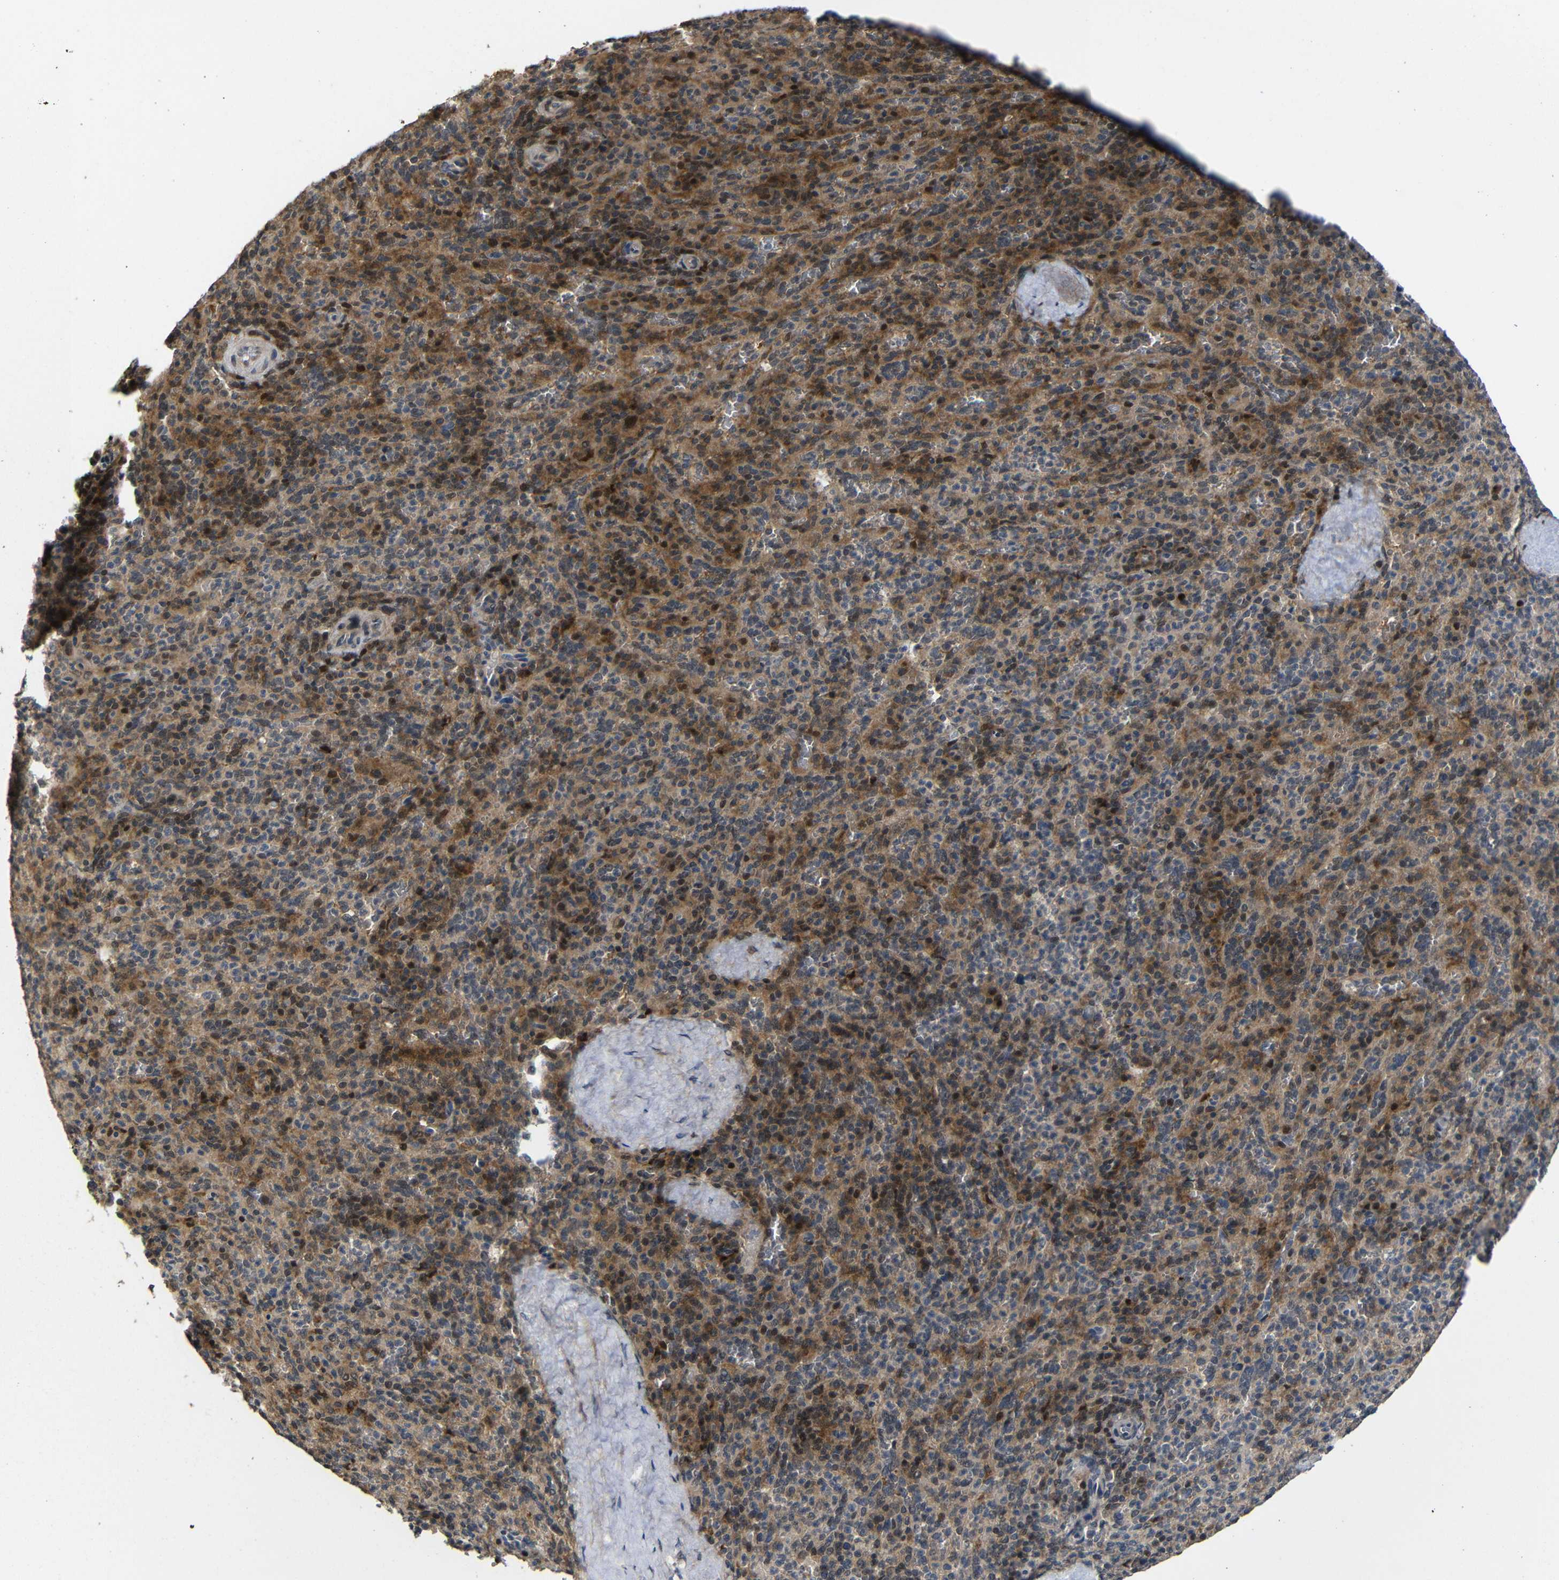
{"staining": {"intensity": "weak", "quantity": "<25%", "location": "cytoplasmic/membranous"}, "tissue": "spleen", "cell_type": "Cells in red pulp", "image_type": "normal", "snomed": [{"axis": "morphology", "description": "Normal tissue, NOS"}, {"axis": "topography", "description": "Spleen"}], "caption": "A micrograph of spleen stained for a protein shows no brown staining in cells in red pulp.", "gene": "ATG12", "patient": {"sex": "male", "age": 36}}